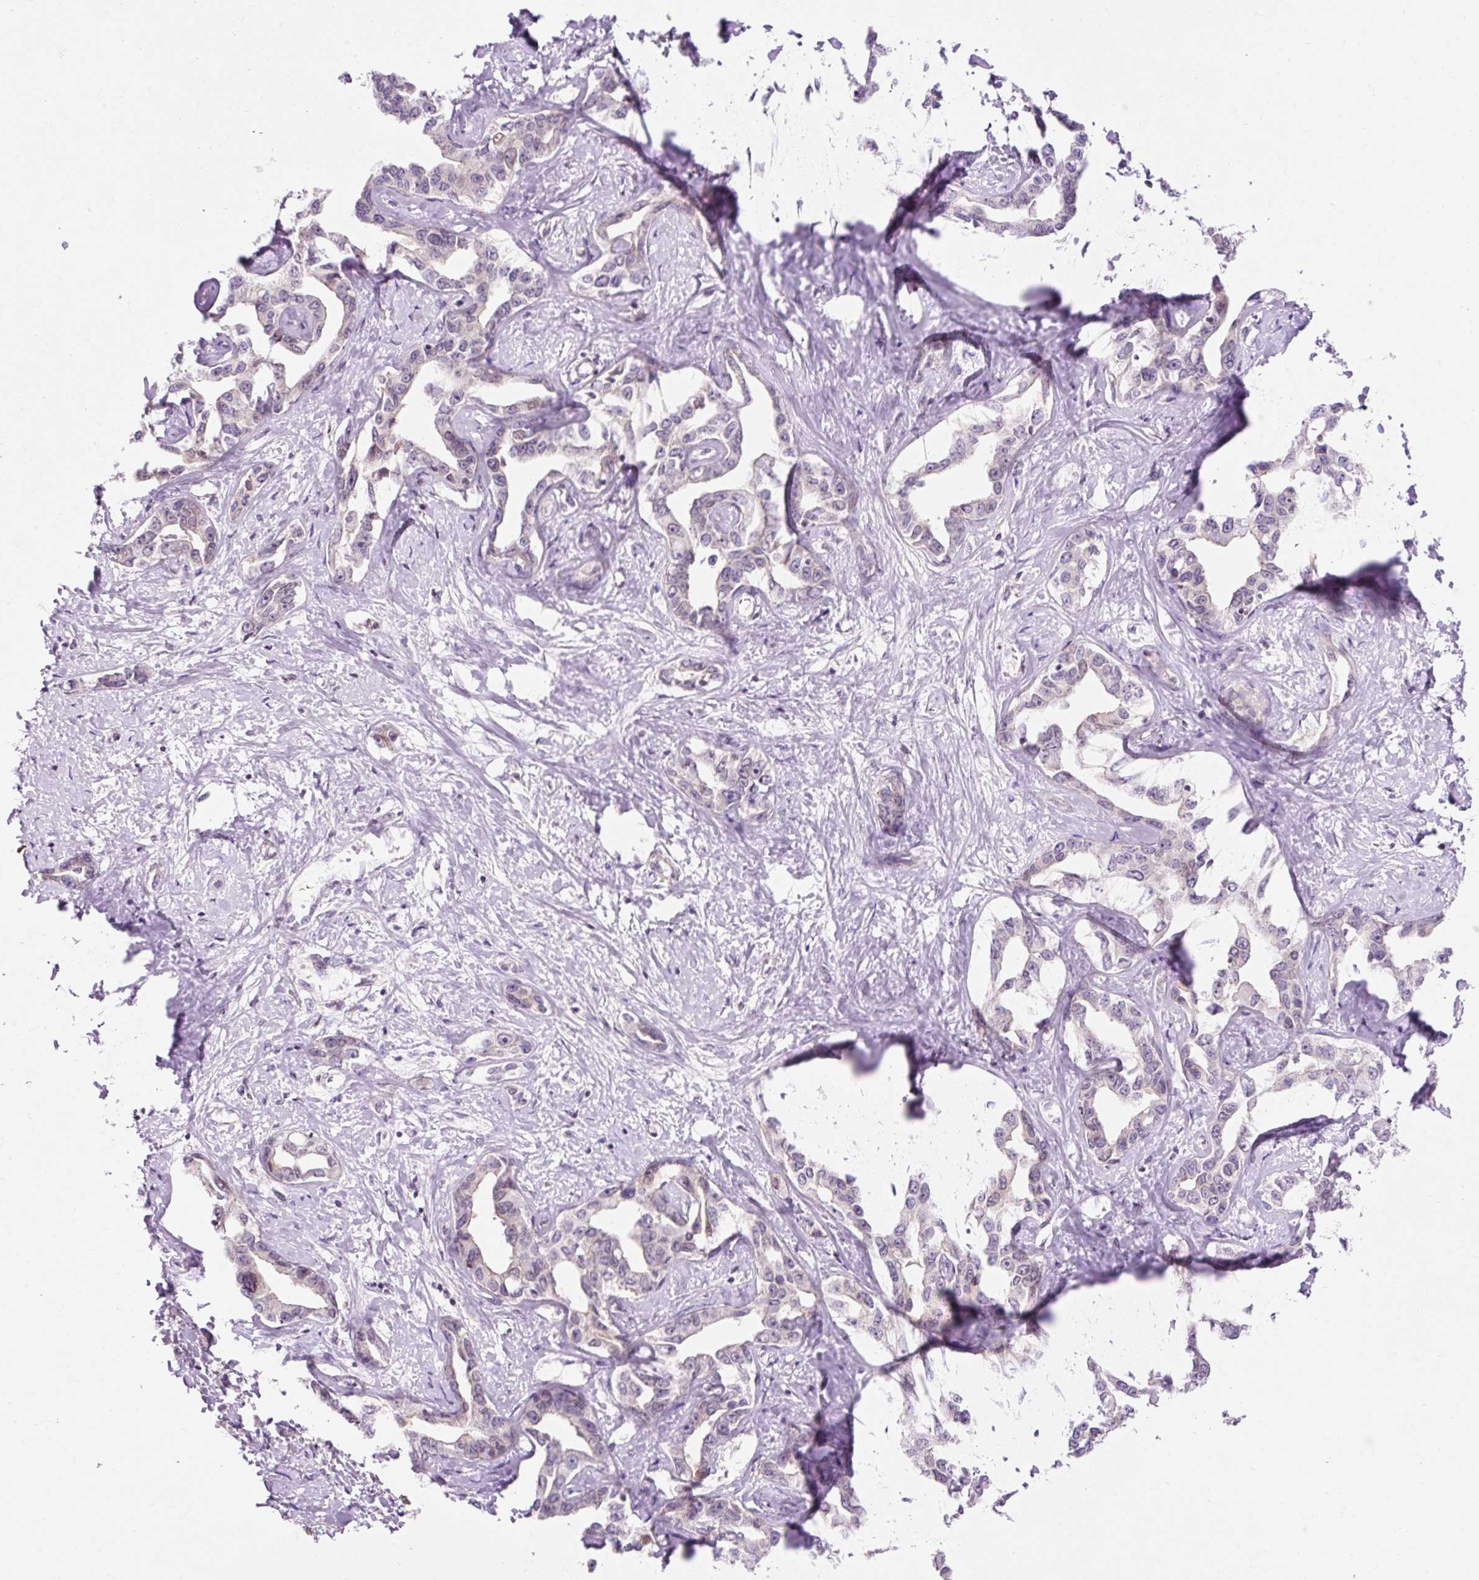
{"staining": {"intensity": "negative", "quantity": "none", "location": "none"}, "tissue": "liver cancer", "cell_type": "Tumor cells", "image_type": "cancer", "snomed": [{"axis": "morphology", "description": "Cholangiocarcinoma"}, {"axis": "topography", "description": "Liver"}], "caption": "Tumor cells are negative for protein expression in human cholangiocarcinoma (liver).", "gene": "ZNF610", "patient": {"sex": "male", "age": 59}}